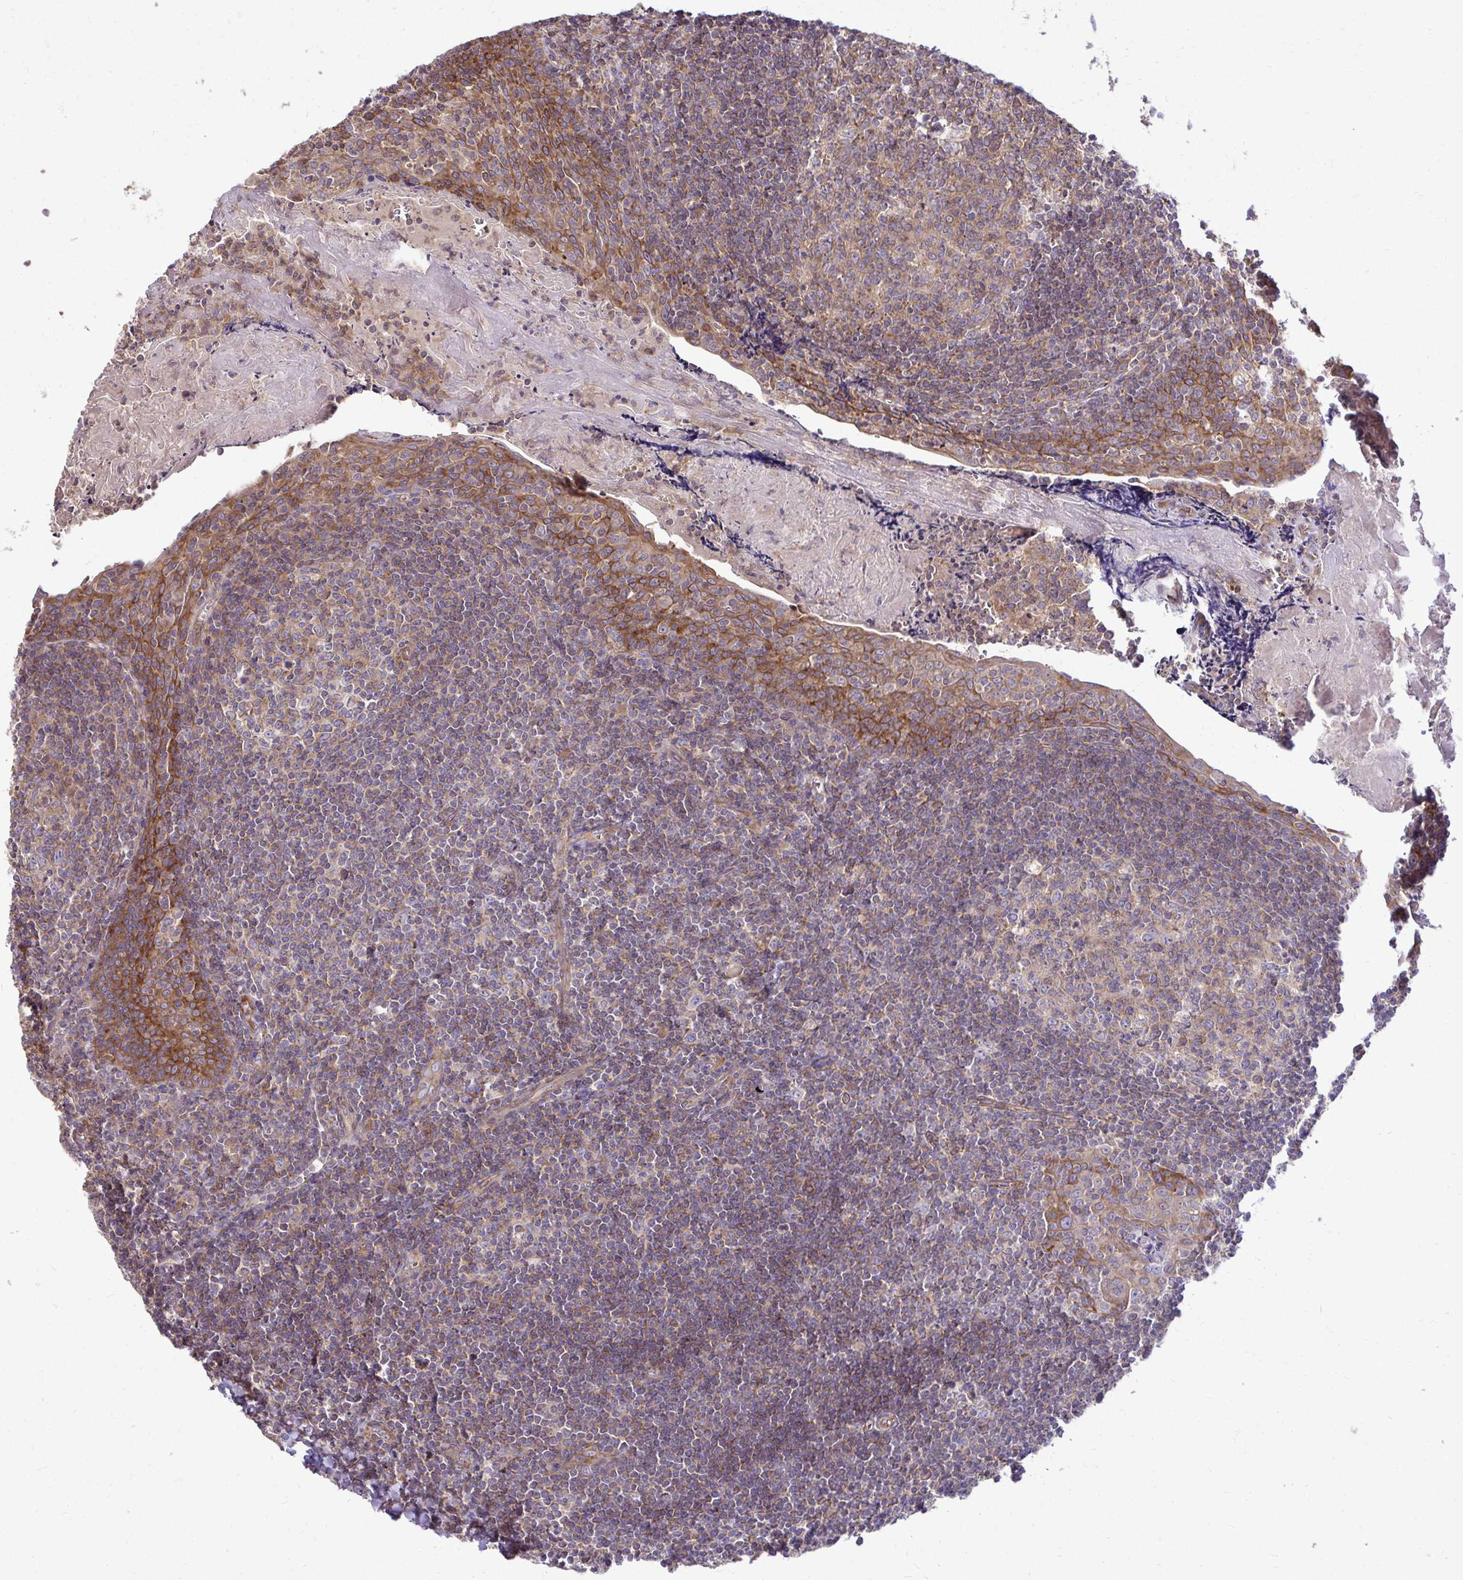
{"staining": {"intensity": "moderate", "quantity": "25%-75%", "location": "cytoplasmic/membranous"}, "tissue": "tonsil", "cell_type": "Germinal center cells", "image_type": "normal", "snomed": [{"axis": "morphology", "description": "Normal tissue, NOS"}, {"axis": "morphology", "description": "Inflammation, NOS"}, {"axis": "topography", "description": "Tonsil"}], "caption": "This is an image of IHC staining of normal tonsil, which shows moderate expression in the cytoplasmic/membranous of germinal center cells.", "gene": "FMR1", "patient": {"sex": "female", "age": 31}}